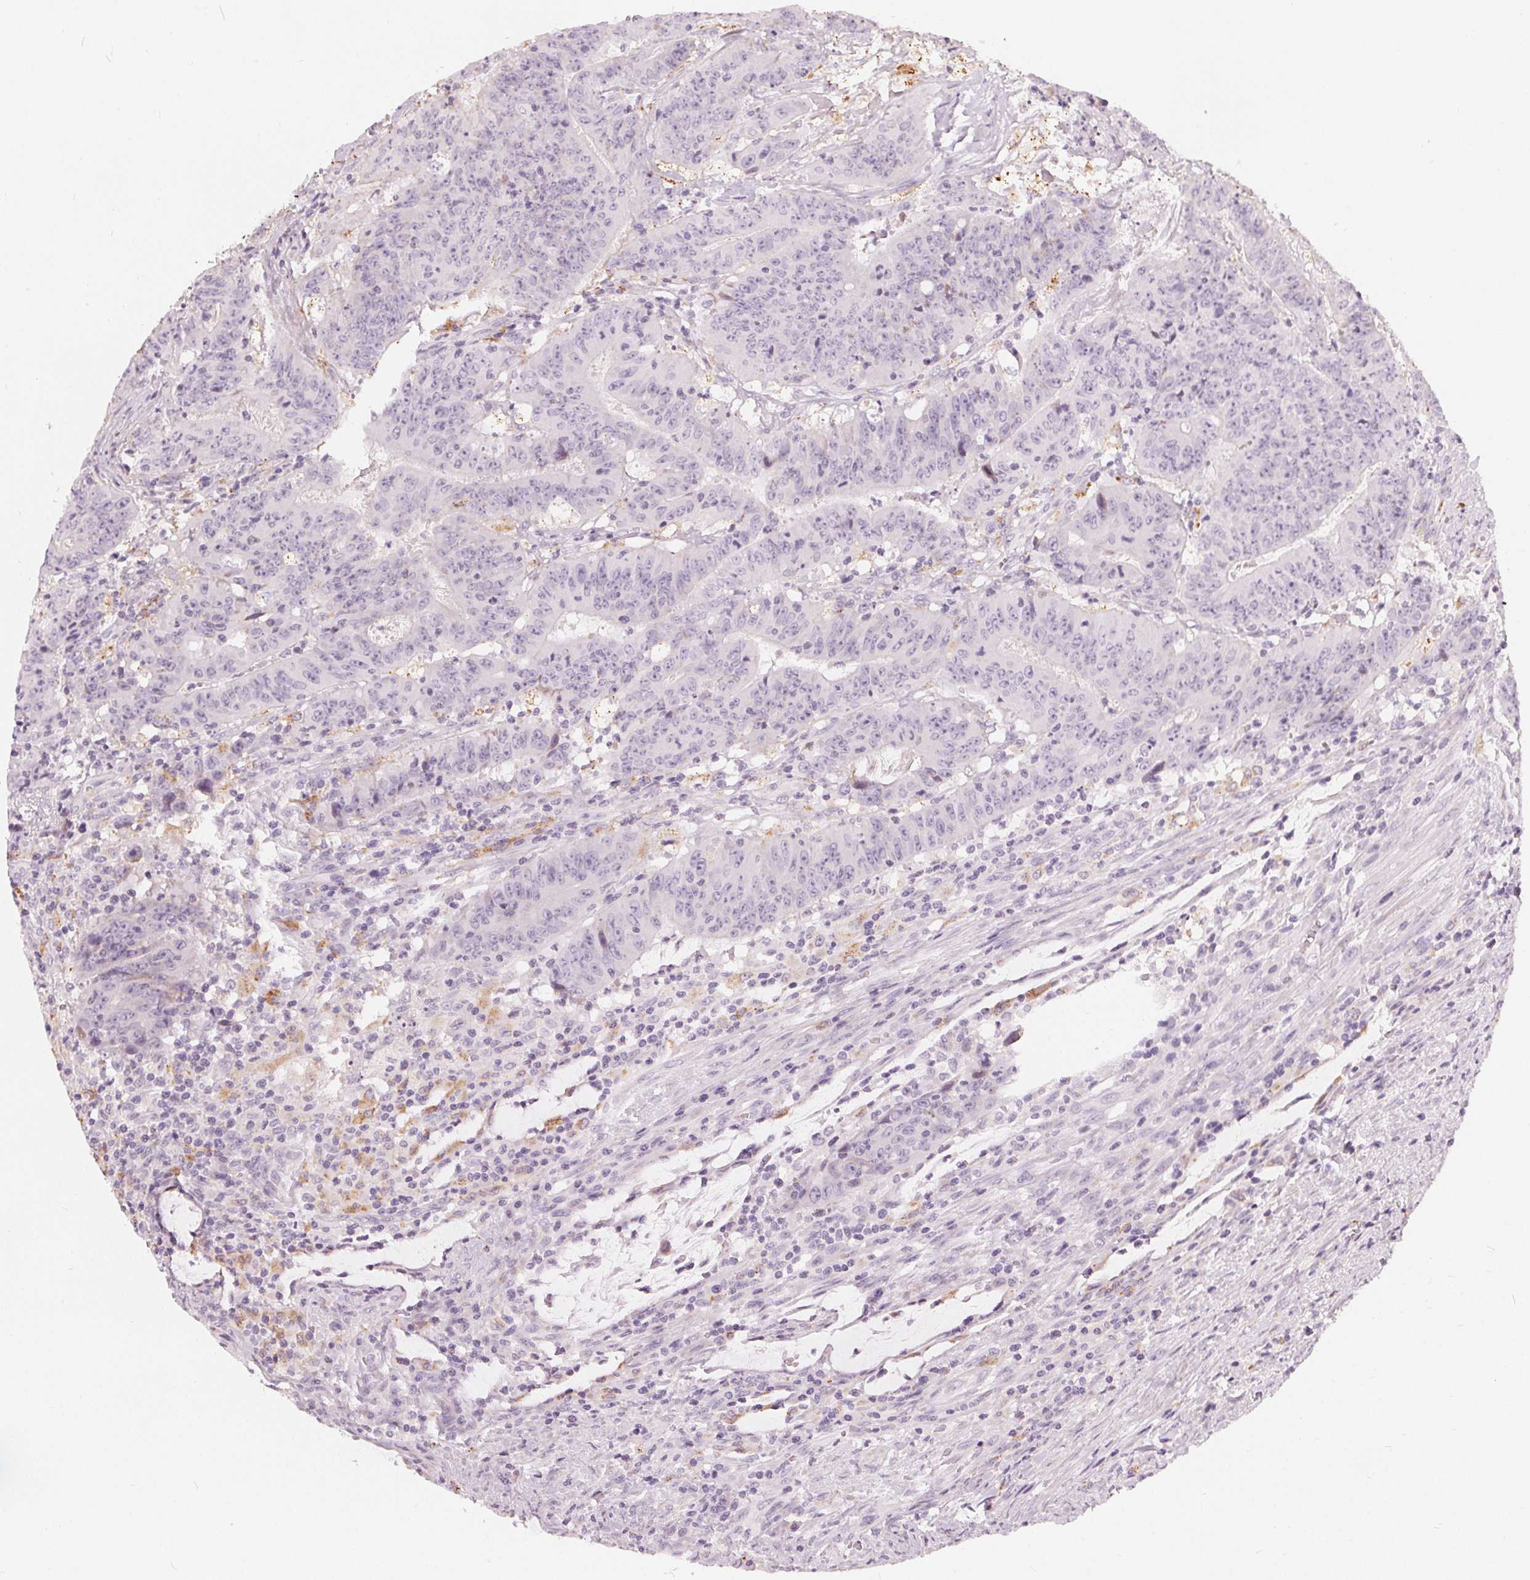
{"staining": {"intensity": "negative", "quantity": "none", "location": "none"}, "tissue": "colorectal cancer", "cell_type": "Tumor cells", "image_type": "cancer", "snomed": [{"axis": "morphology", "description": "Adenocarcinoma, NOS"}, {"axis": "topography", "description": "Colon"}], "caption": "Tumor cells are negative for protein expression in human colorectal cancer. Nuclei are stained in blue.", "gene": "HOPX", "patient": {"sex": "male", "age": 33}}